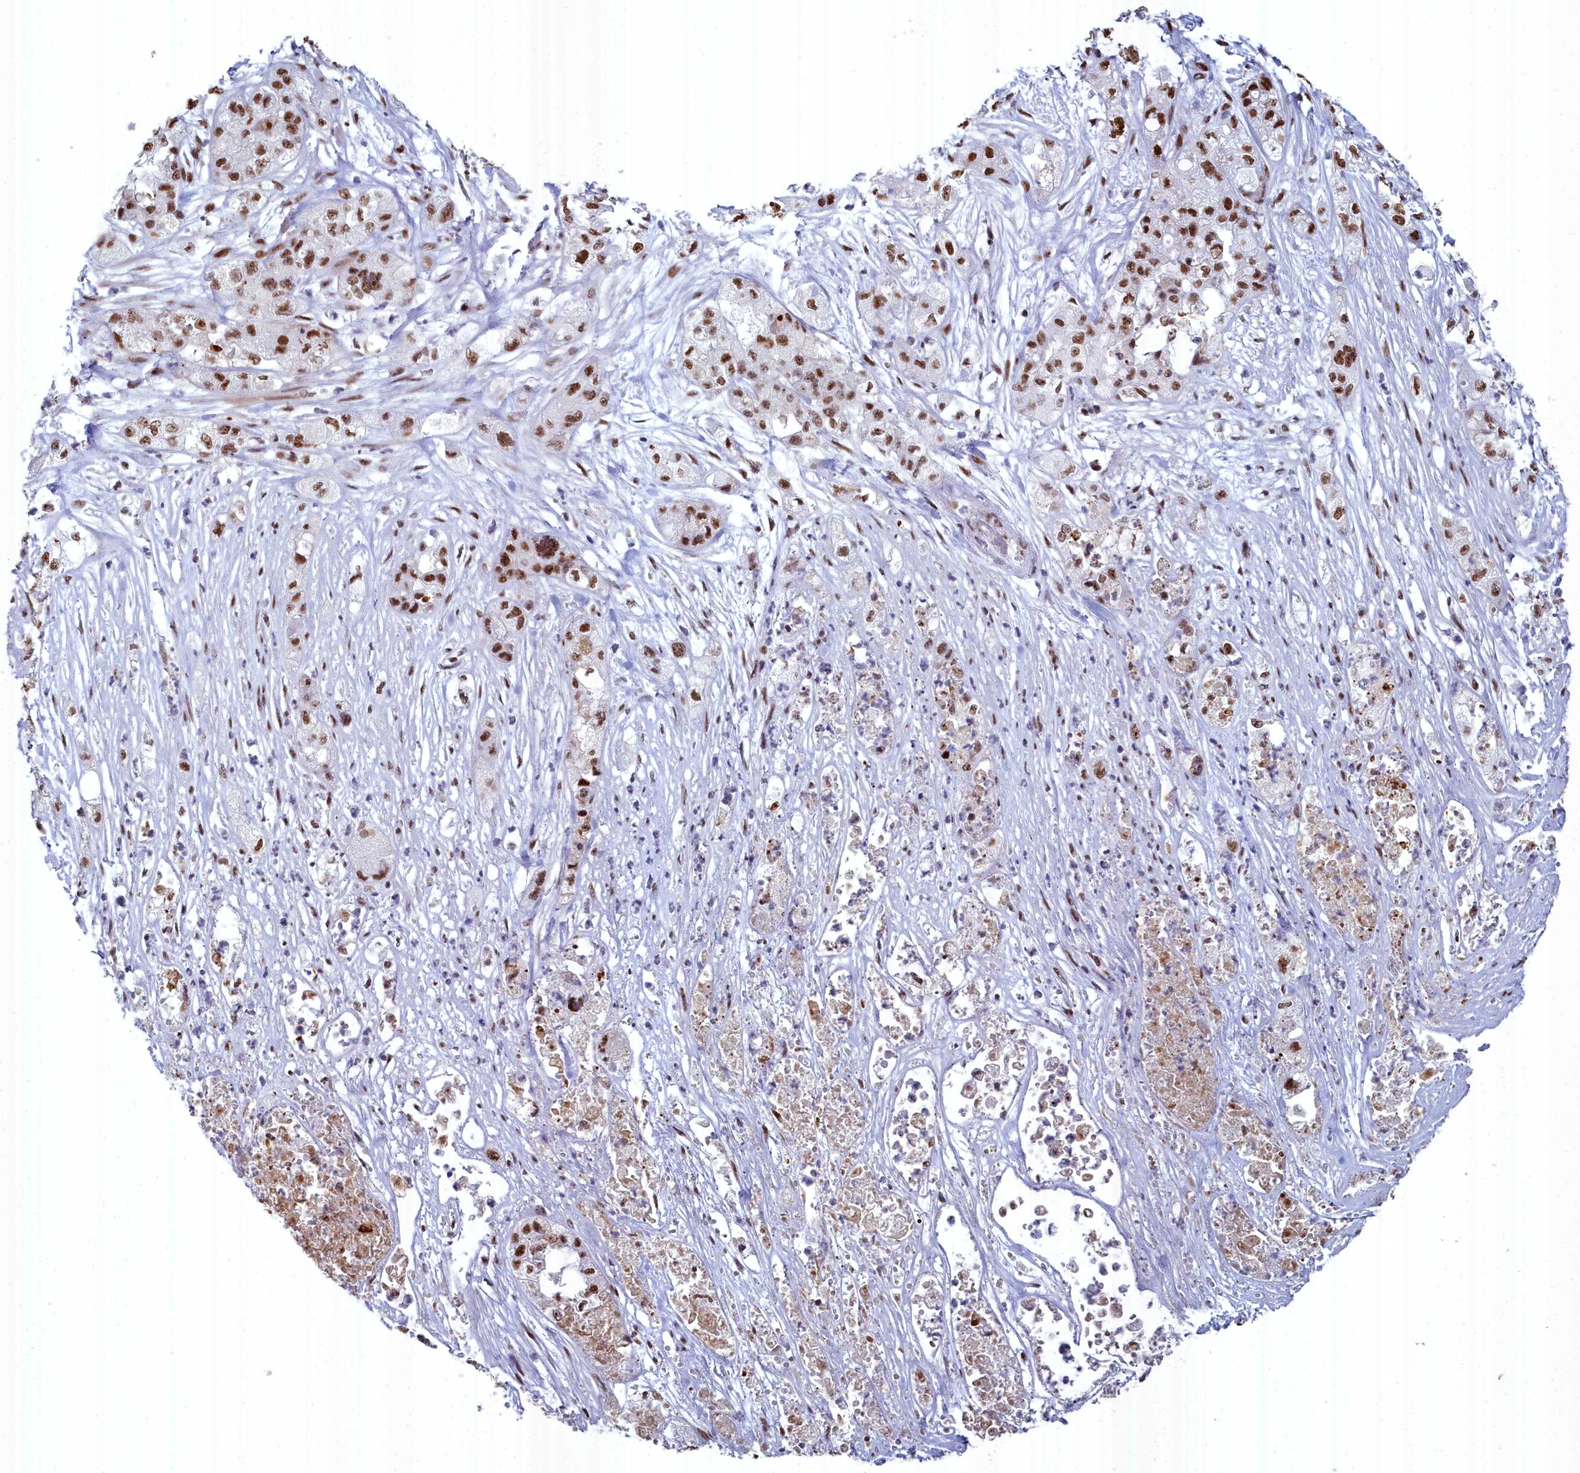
{"staining": {"intensity": "strong", "quantity": ">75%", "location": "nuclear"}, "tissue": "pancreatic cancer", "cell_type": "Tumor cells", "image_type": "cancer", "snomed": [{"axis": "morphology", "description": "Adenocarcinoma, NOS"}, {"axis": "topography", "description": "Pancreas"}], "caption": "Strong nuclear expression is present in approximately >75% of tumor cells in pancreatic cancer (adenocarcinoma).", "gene": "SF3B3", "patient": {"sex": "female", "age": 78}}